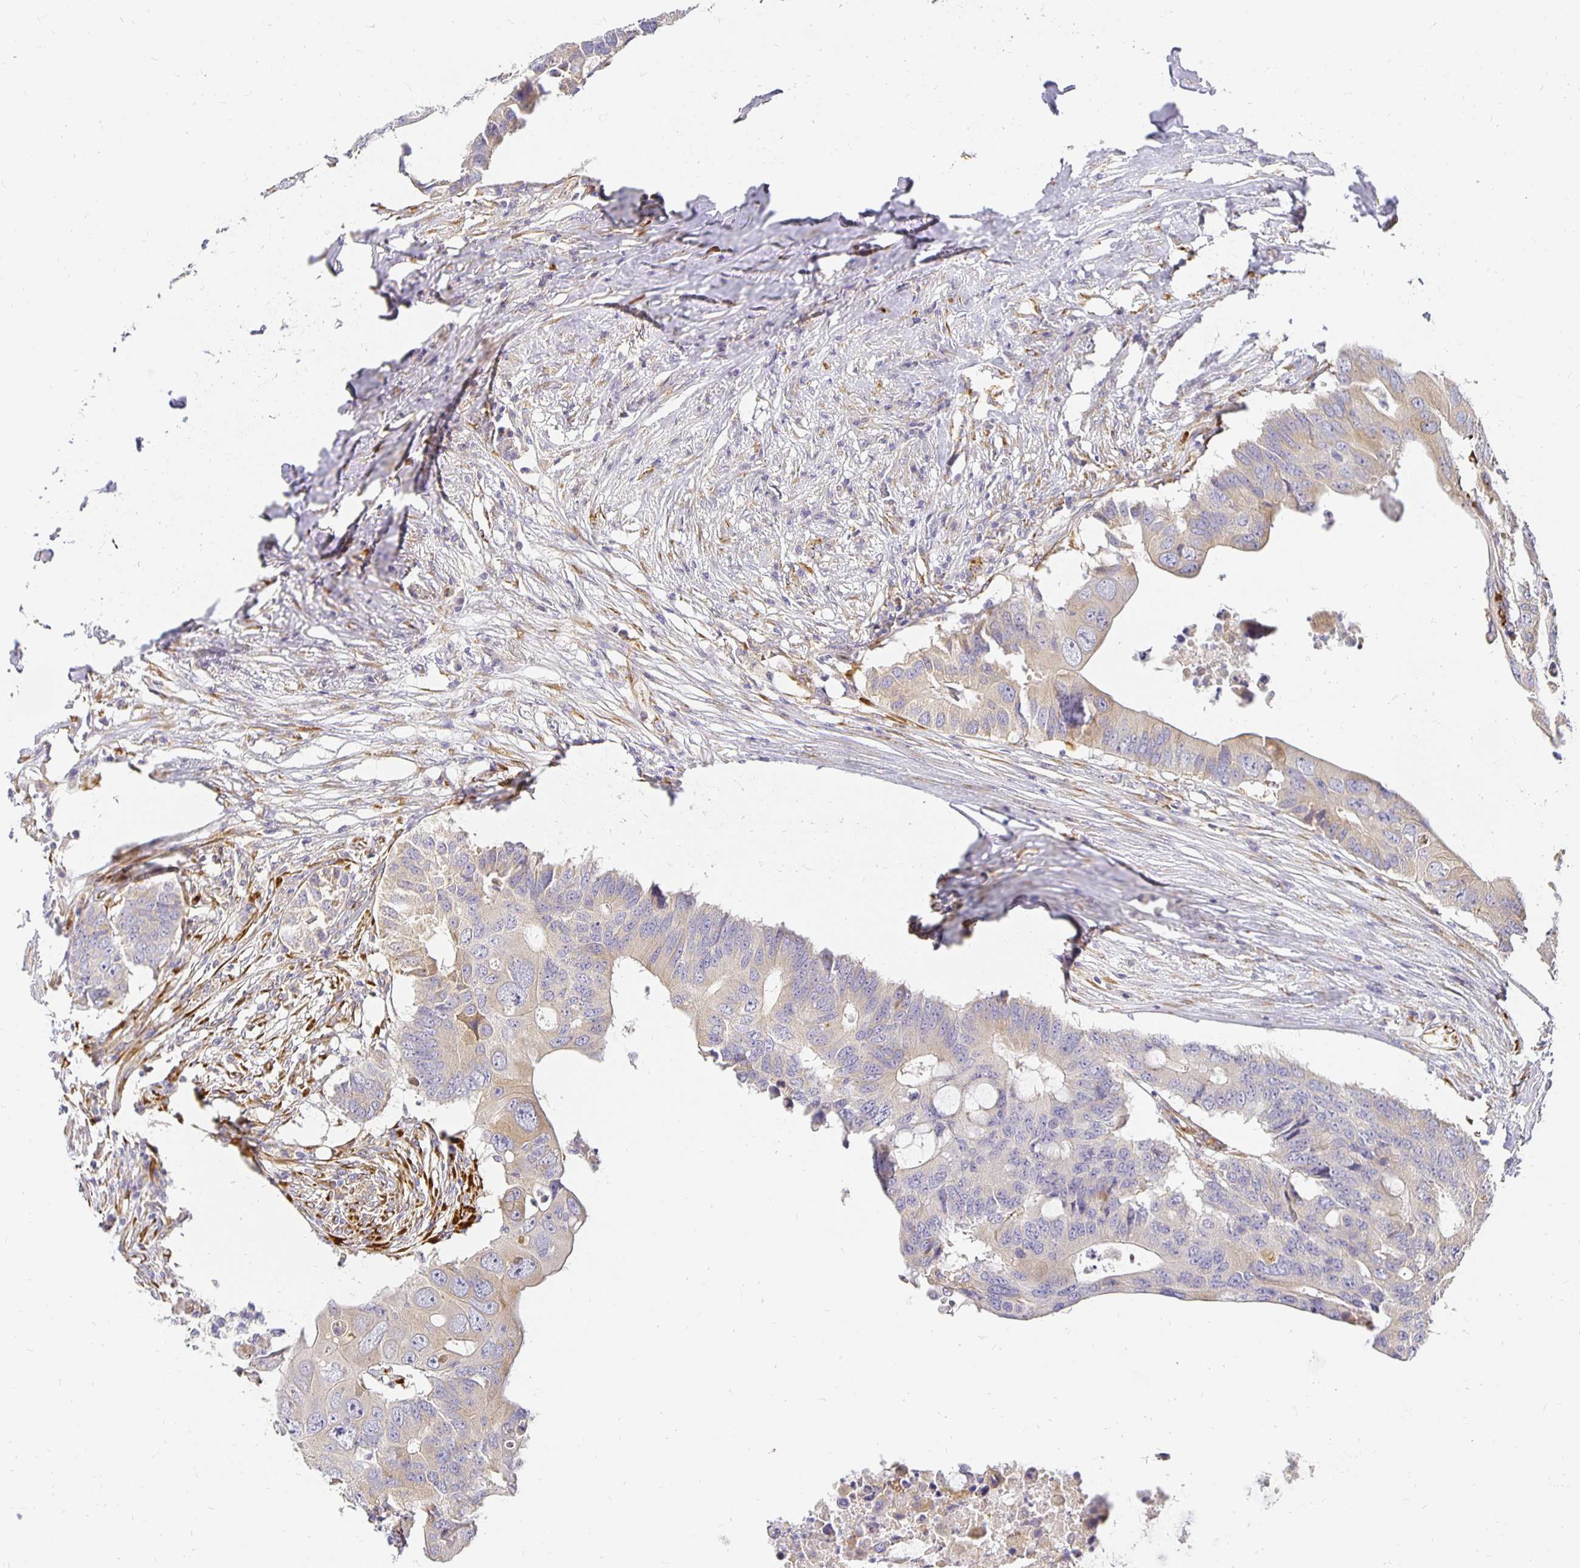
{"staining": {"intensity": "weak", "quantity": "25%-75%", "location": "cytoplasmic/membranous"}, "tissue": "colorectal cancer", "cell_type": "Tumor cells", "image_type": "cancer", "snomed": [{"axis": "morphology", "description": "Adenocarcinoma, NOS"}, {"axis": "topography", "description": "Colon"}], "caption": "Approximately 25%-75% of tumor cells in colorectal cancer demonstrate weak cytoplasmic/membranous protein expression as visualized by brown immunohistochemical staining.", "gene": "PLOD1", "patient": {"sex": "male", "age": 71}}